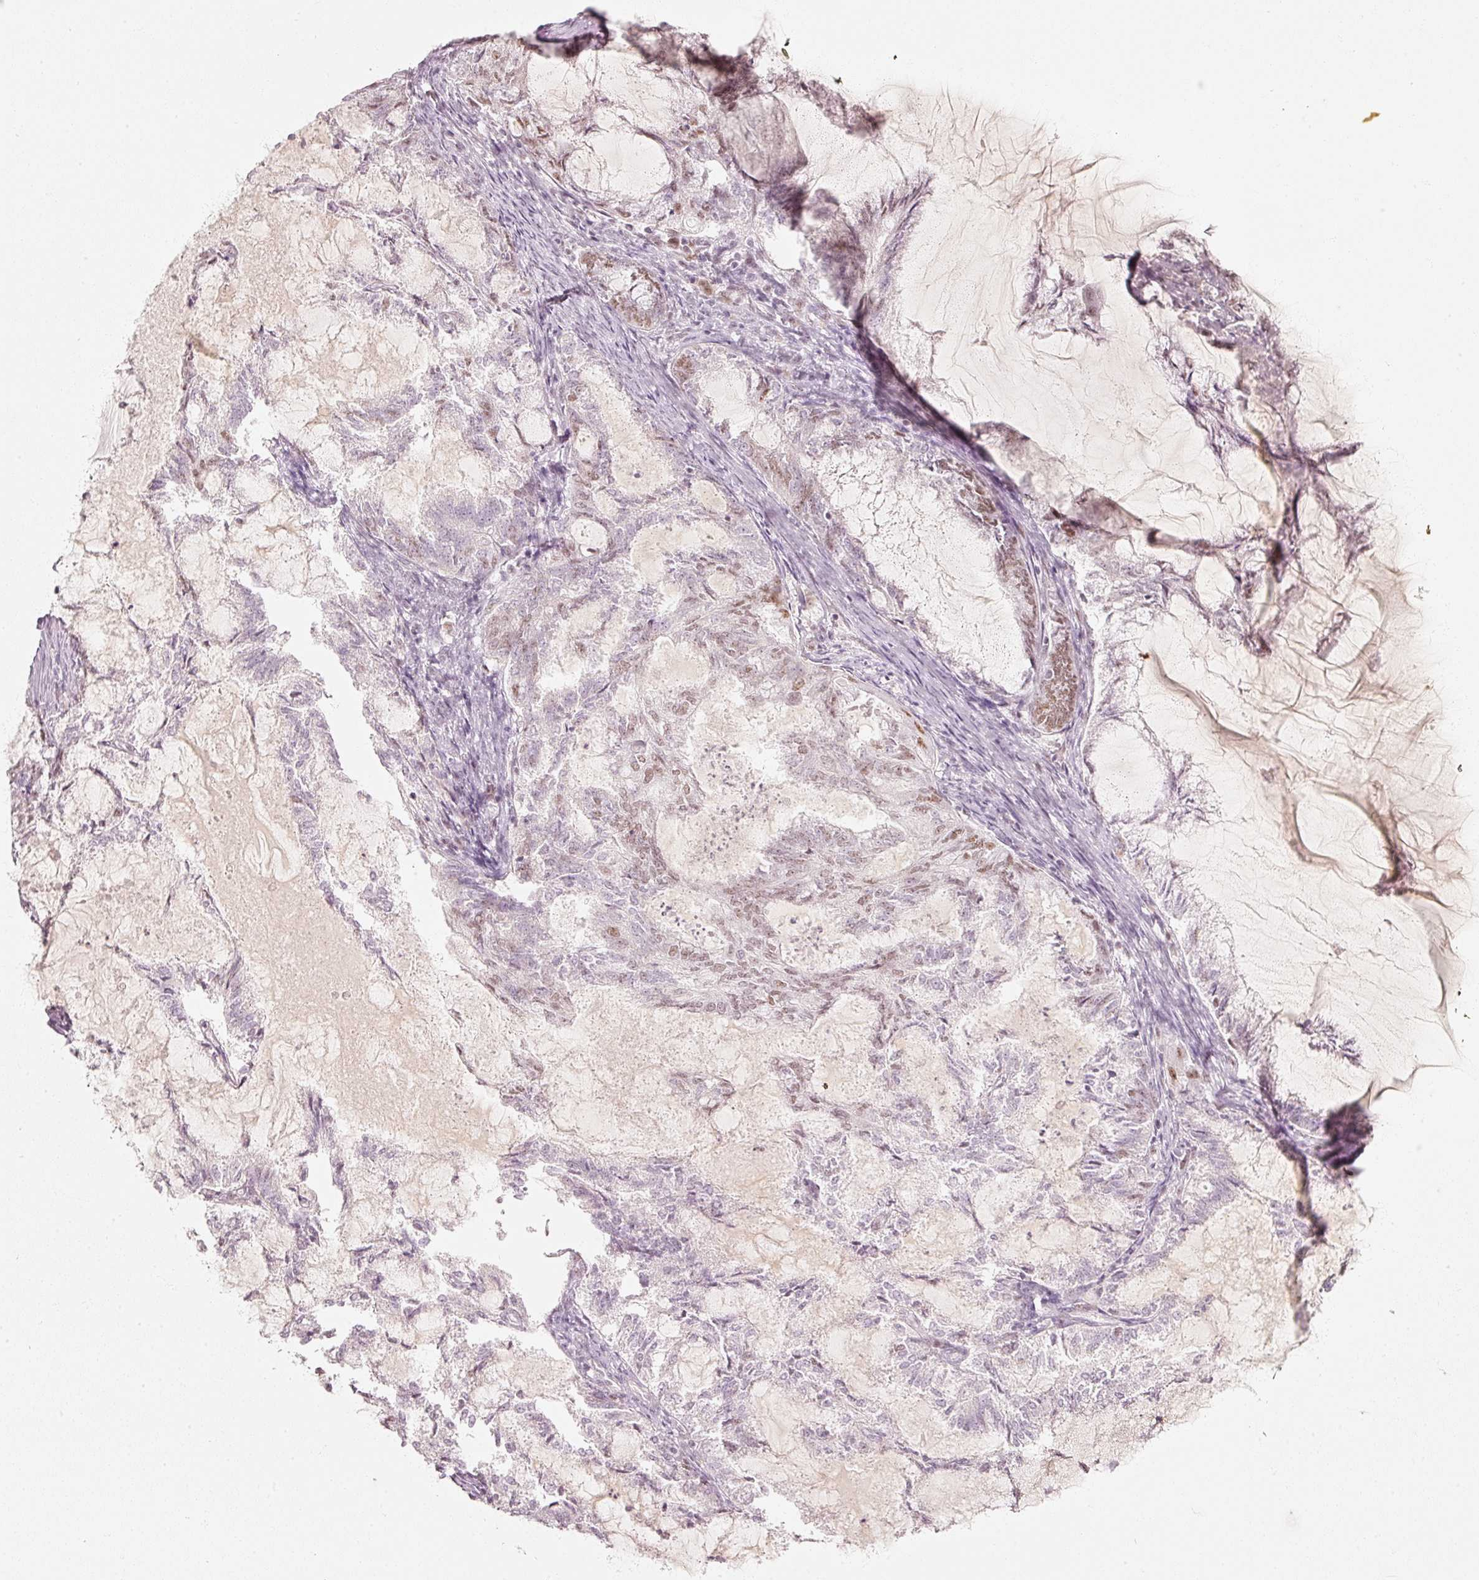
{"staining": {"intensity": "moderate", "quantity": "<25%", "location": "nuclear"}, "tissue": "endometrial cancer", "cell_type": "Tumor cells", "image_type": "cancer", "snomed": [{"axis": "morphology", "description": "Adenocarcinoma, NOS"}, {"axis": "topography", "description": "Endometrium"}], "caption": "A high-resolution image shows immunohistochemistry (IHC) staining of adenocarcinoma (endometrial), which reveals moderate nuclear staining in approximately <25% of tumor cells.", "gene": "PPP1R10", "patient": {"sex": "female", "age": 86}}